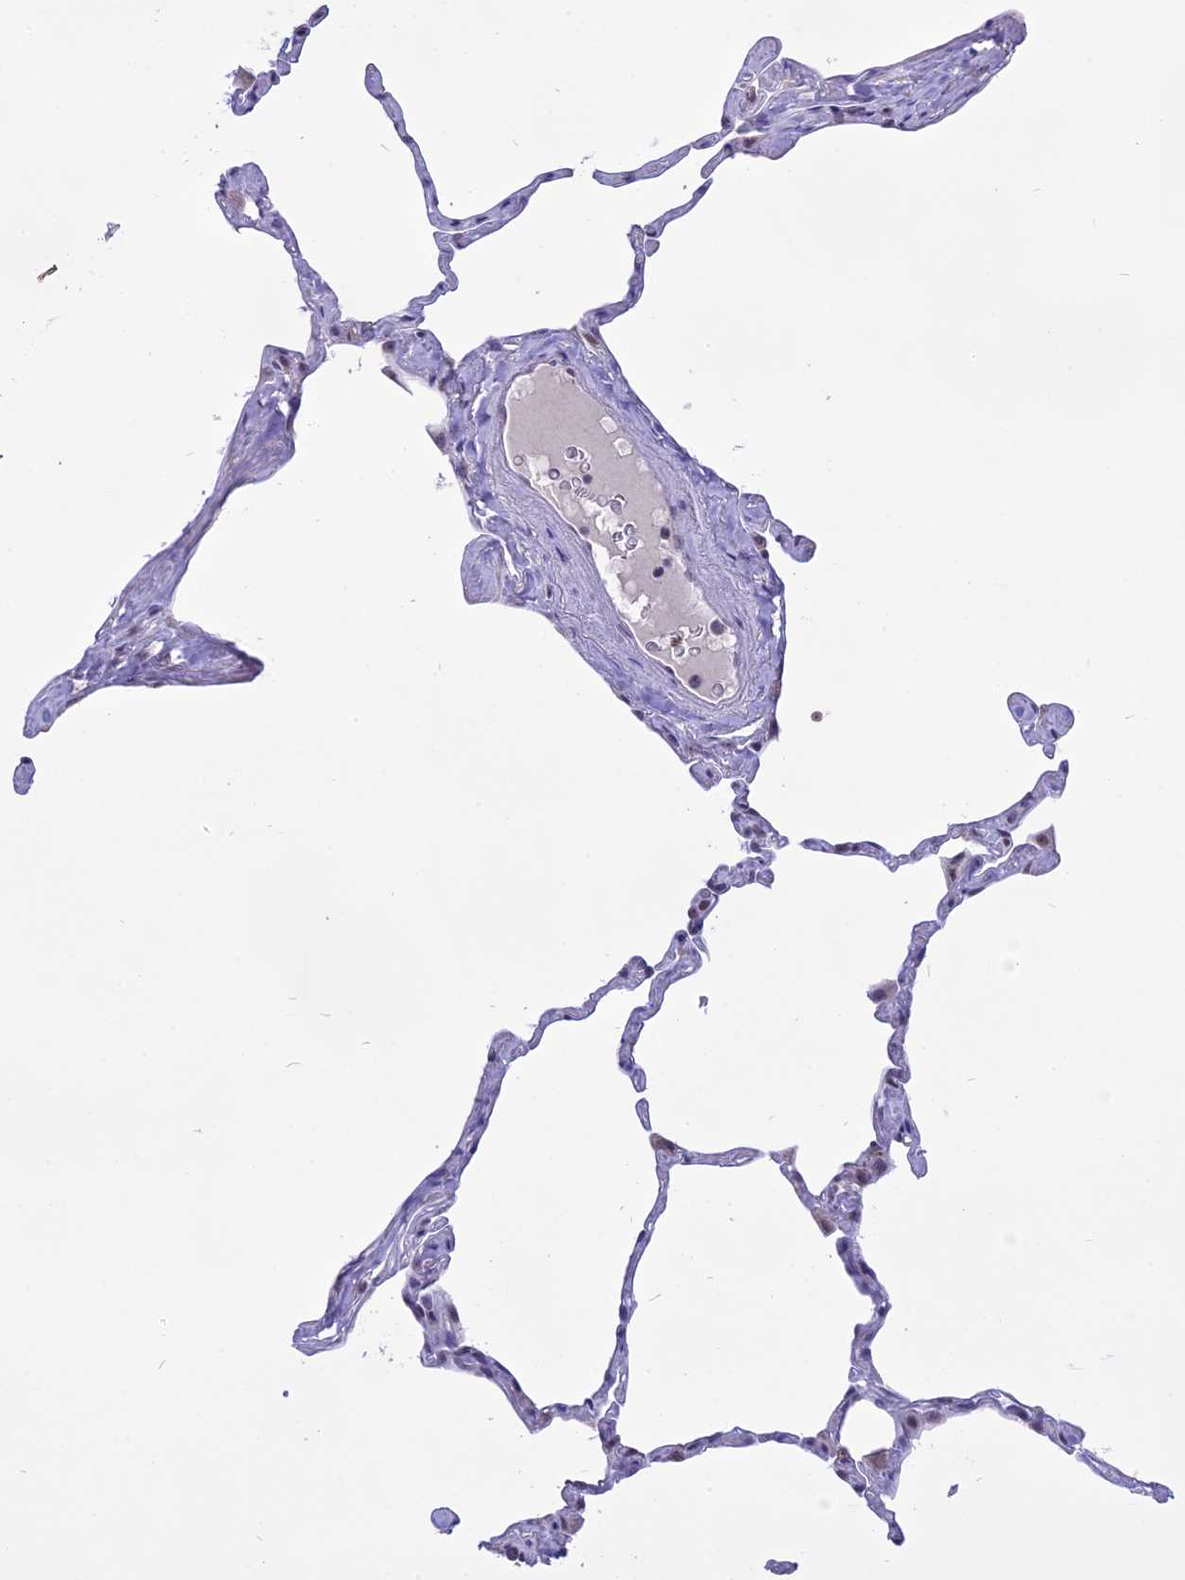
{"staining": {"intensity": "negative", "quantity": "none", "location": "none"}, "tissue": "lung", "cell_type": "Alveolar cells", "image_type": "normal", "snomed": [{"axis": "morphology", "description": "Normal tissue, NOS"}, {"axis": "topography", "description": "Lung"}], "caption": "An immunohistochemistry (IHC) image of unremarkable lung is shown. There is no staining in alveolar cells of lung. (Brightfield microscopy of DAB immunohistochemistry at high magnification).", "gene": "CMSS1", "patient": {"sex": "male", "age": 65}}